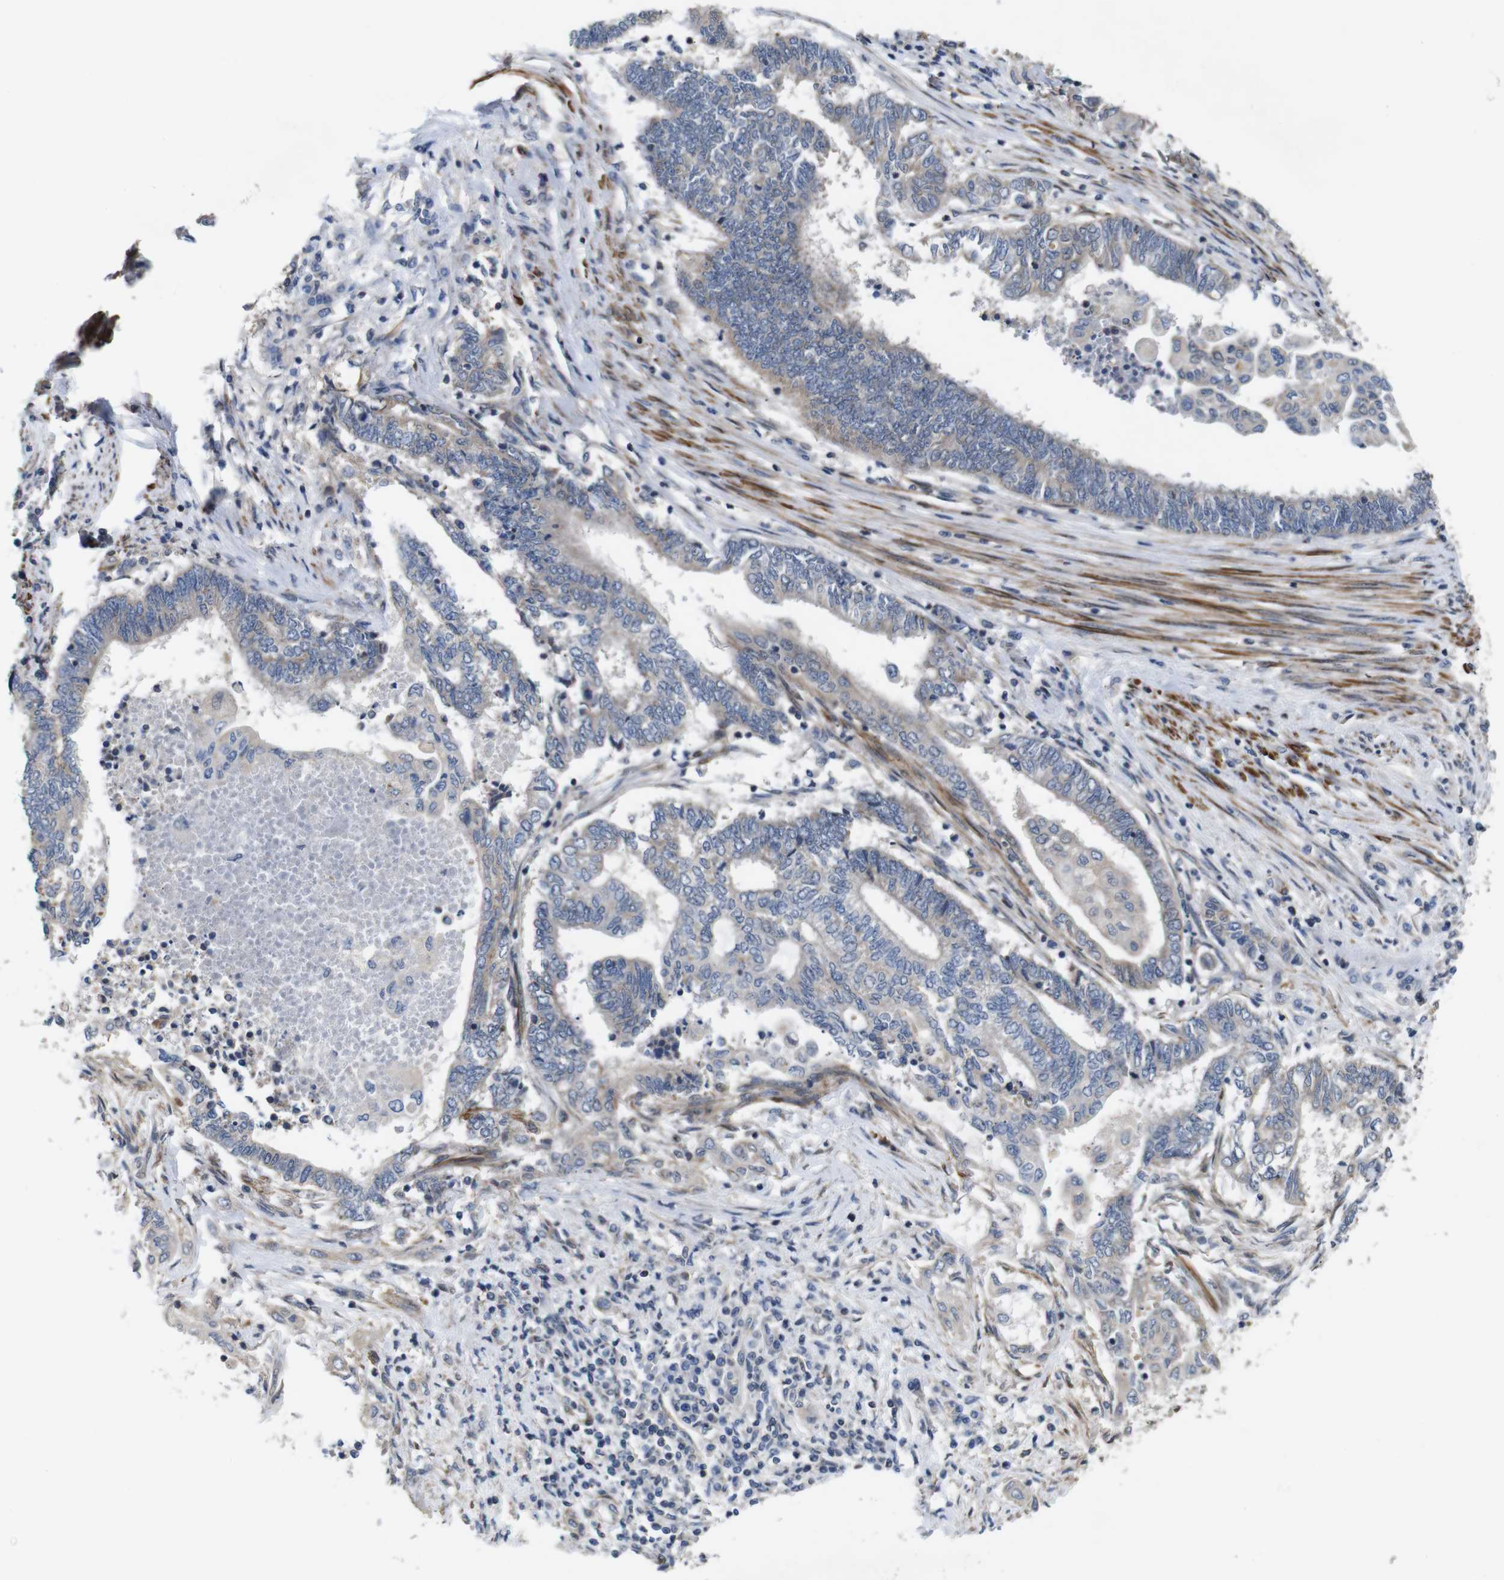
{"staining": {"intensity": "negative", "quantity": "none", "location": "none"}, "tissue": "endometrial cancer", "cell_type": "Tumor cells", "image_type": "cancer", "snomed": [{"axis": "morphology", "description": "Adenocarcinoma, NOS"}, {"axis": "topography", "description": "Uterus"}, {"axis": "topography", "description": "Endometrium"}], "caption": "Immunohistochemical staining of human endometrial cancer (adenocarcinoma) shows no significant expression in tumor cells.", "gene": "GGT7", "patient": {"sex": "female", "age": 70}}